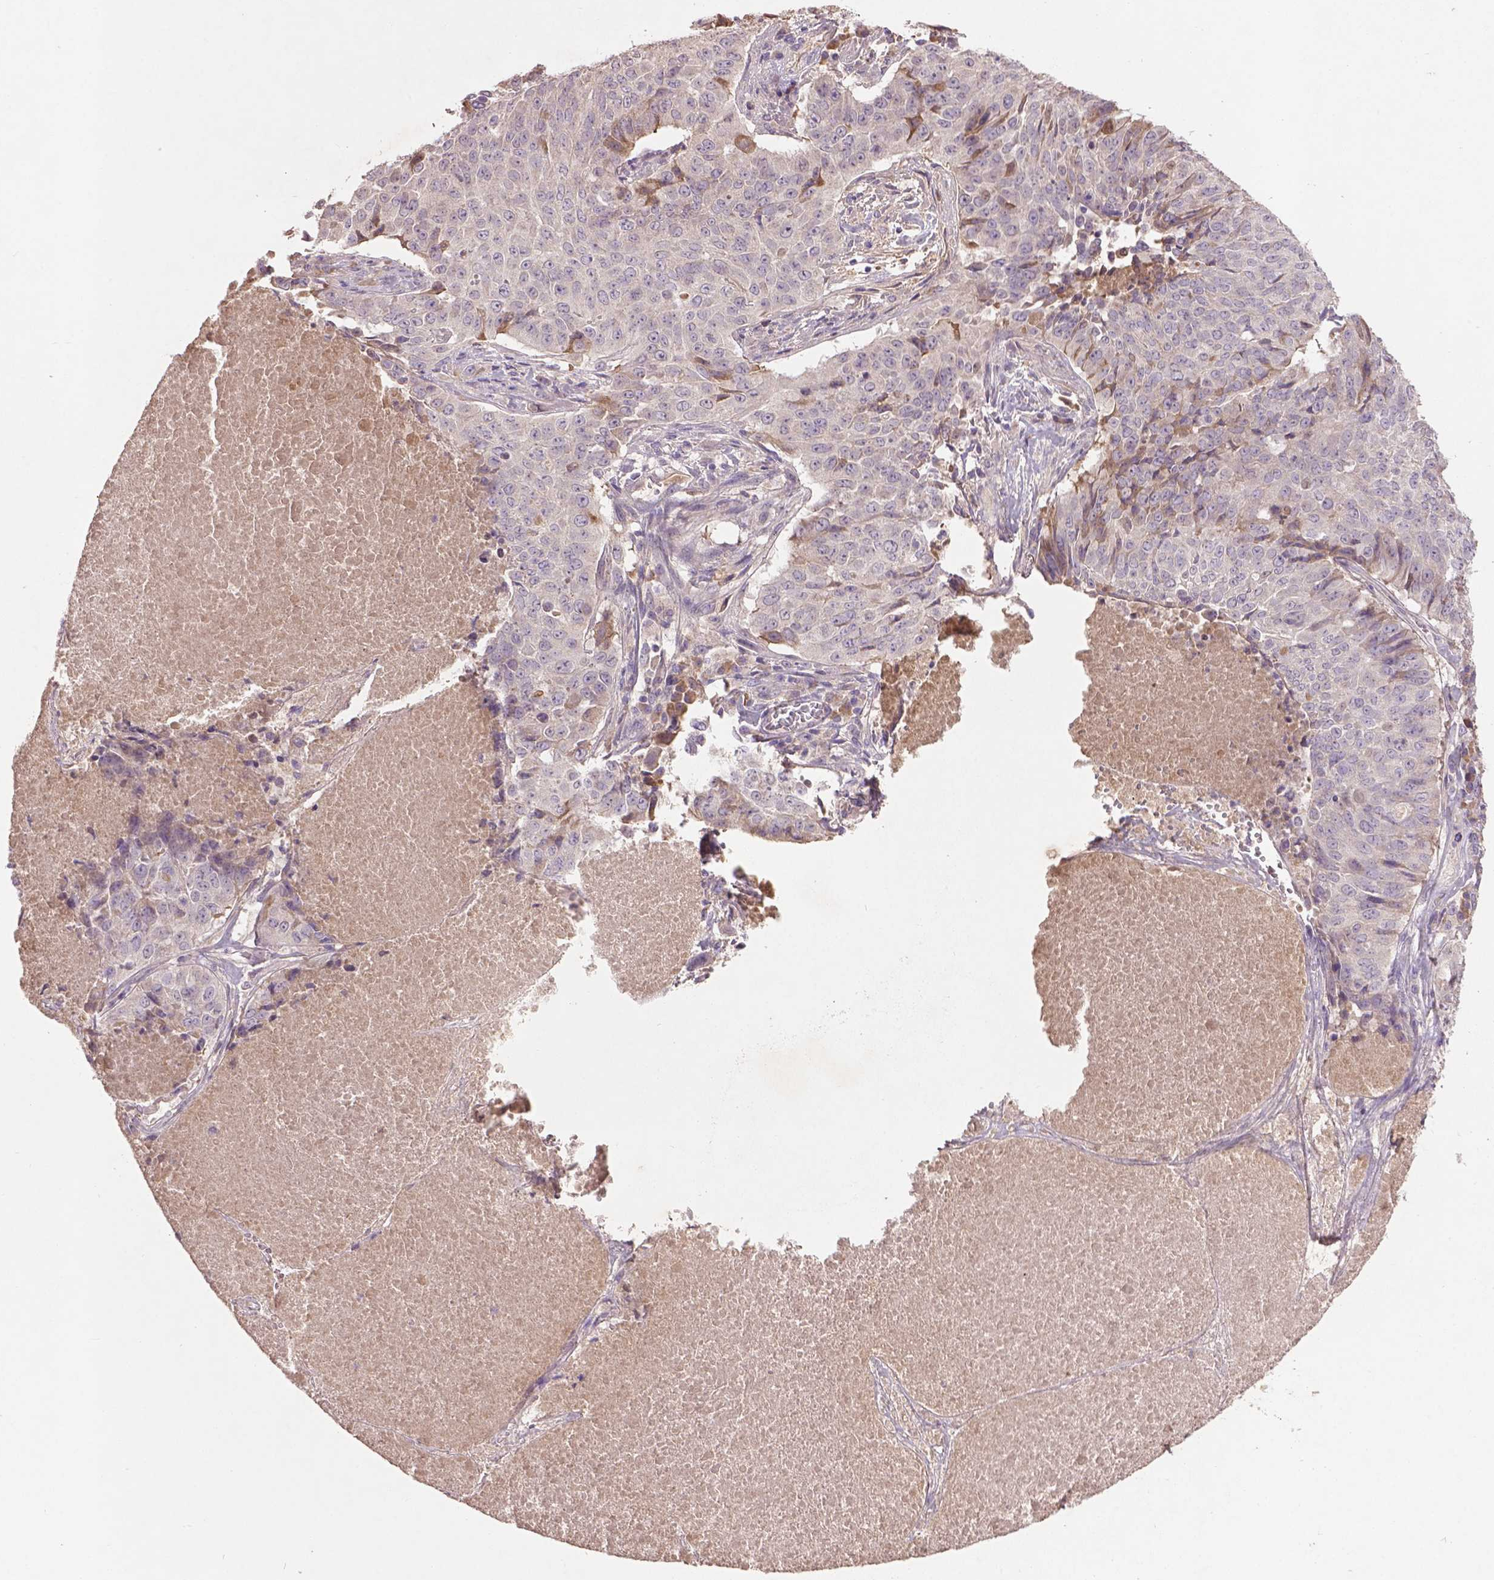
{"staining": {"intensity": "negative", "quantity": "none", "location": "none"}, "tissue": "lung cancer", "cell_type": "Tumor cells", "image_type": "cancer", "snomed": [{"axis": "morphology", "description": "Normal tissue, NOS"}, {"axis": "morphology", "description": "Squamous cell carcinoma, NOS"}, {"axis": "topography", "description": "Bronchus"}, {"axis": "topography", "description": "Lung"}], "caption": "A photomicrograph of human lung squamous cell carcinoma is negative for staining in tumor cells.", "gene": "SOX17", "patient": {"sex": "male", "age": 64}}